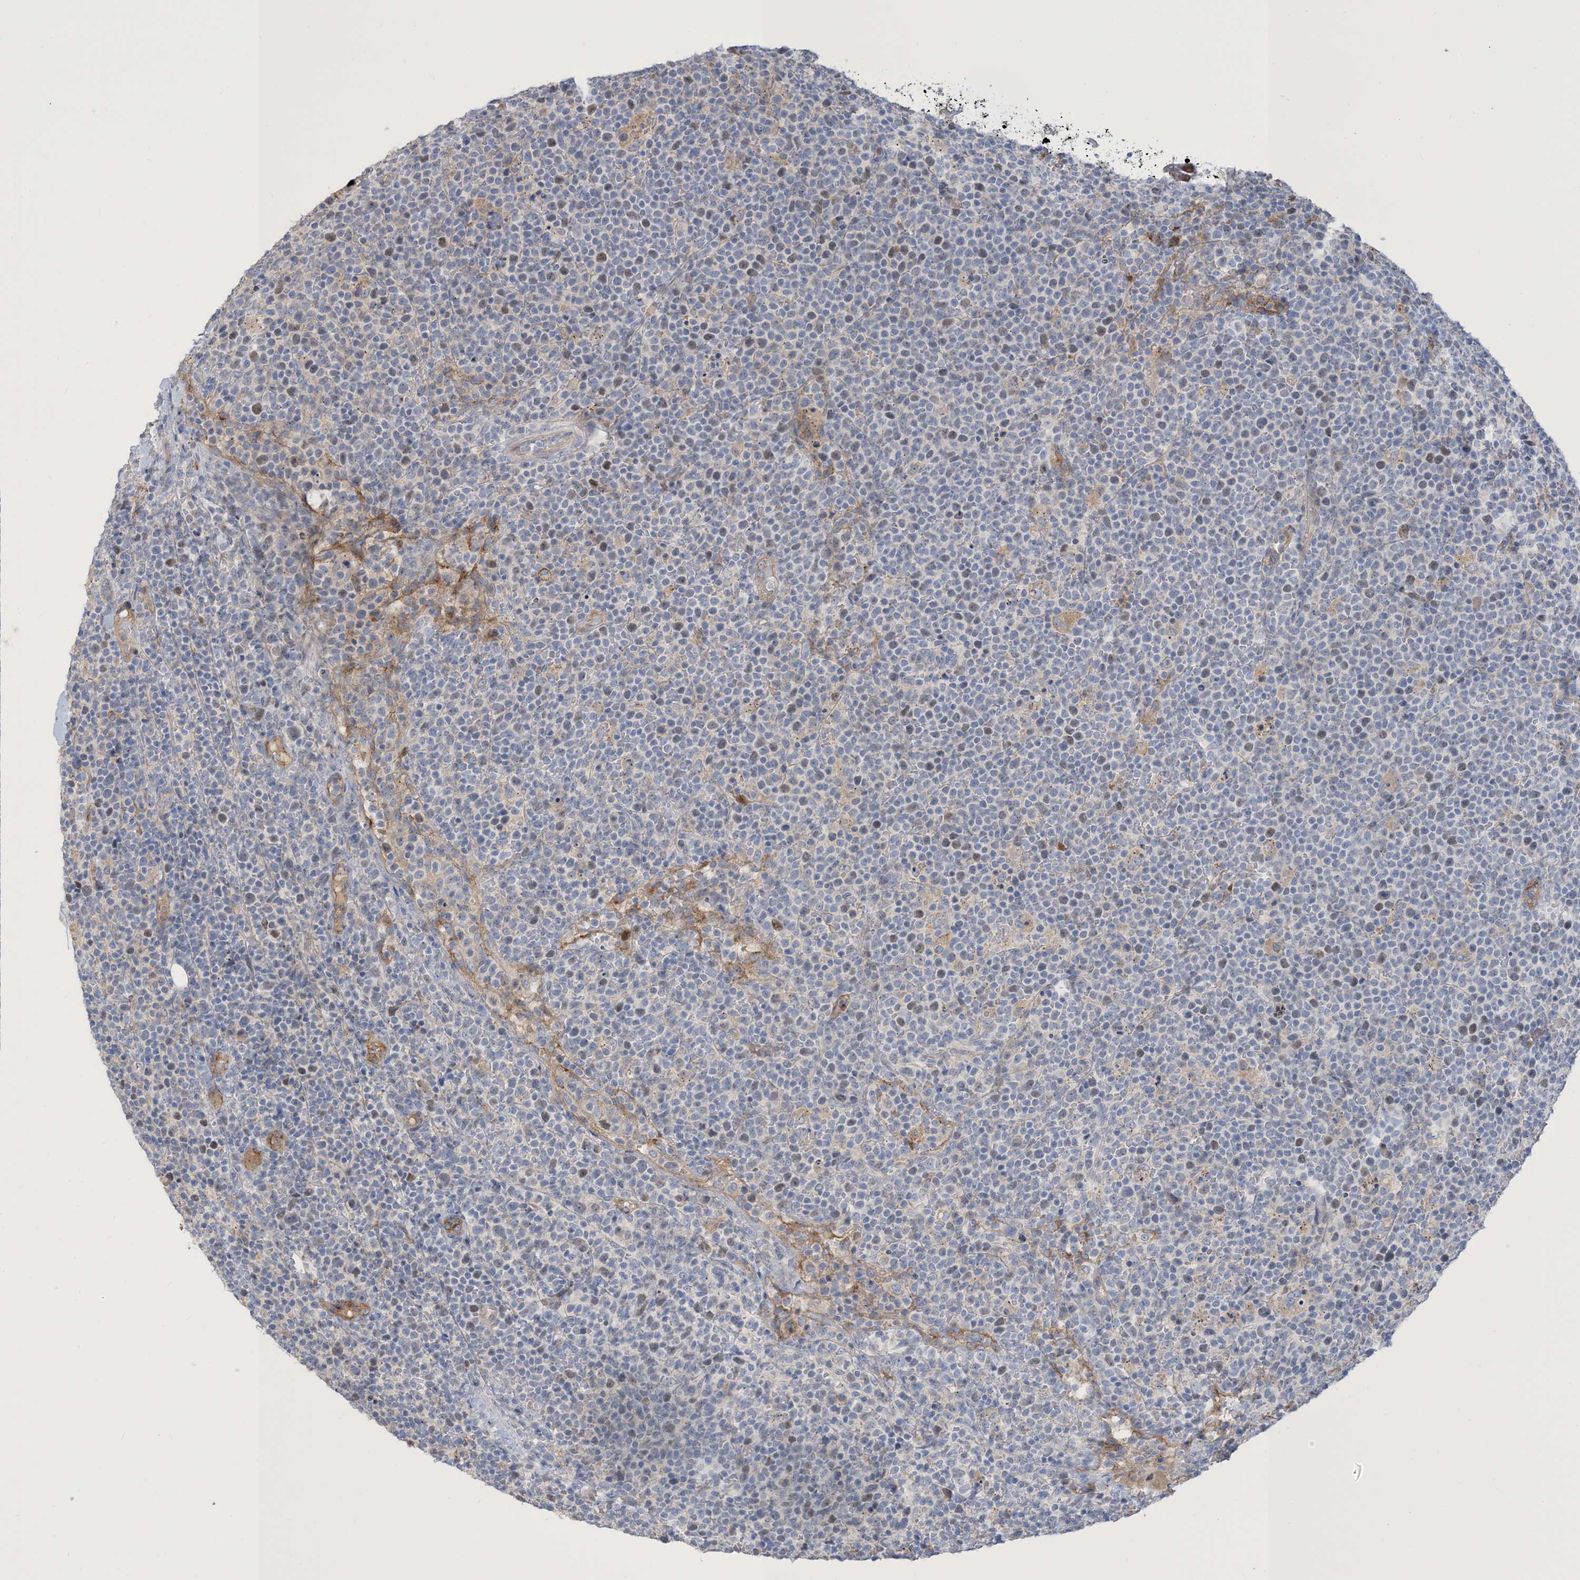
{"staining": {"intensity": "weak", "quantity": "25%-75%", "location": "nuclear"}, "tissue": "lymphoma", "cell_type": "Tumor cells", "image_type": "cancer", "snomed": [{"axis": "morphology", "description": "Malignant lymphoma, non-Hodgkin's type, High grade"}, {"axis": "topography", "description": "Lymph node"}], "caption": "Lymphoma stained with a protein marker displays weak staining in tumor cells.", "gene": "PEAR1", "patient": {"sex": "male", "age": 61}}